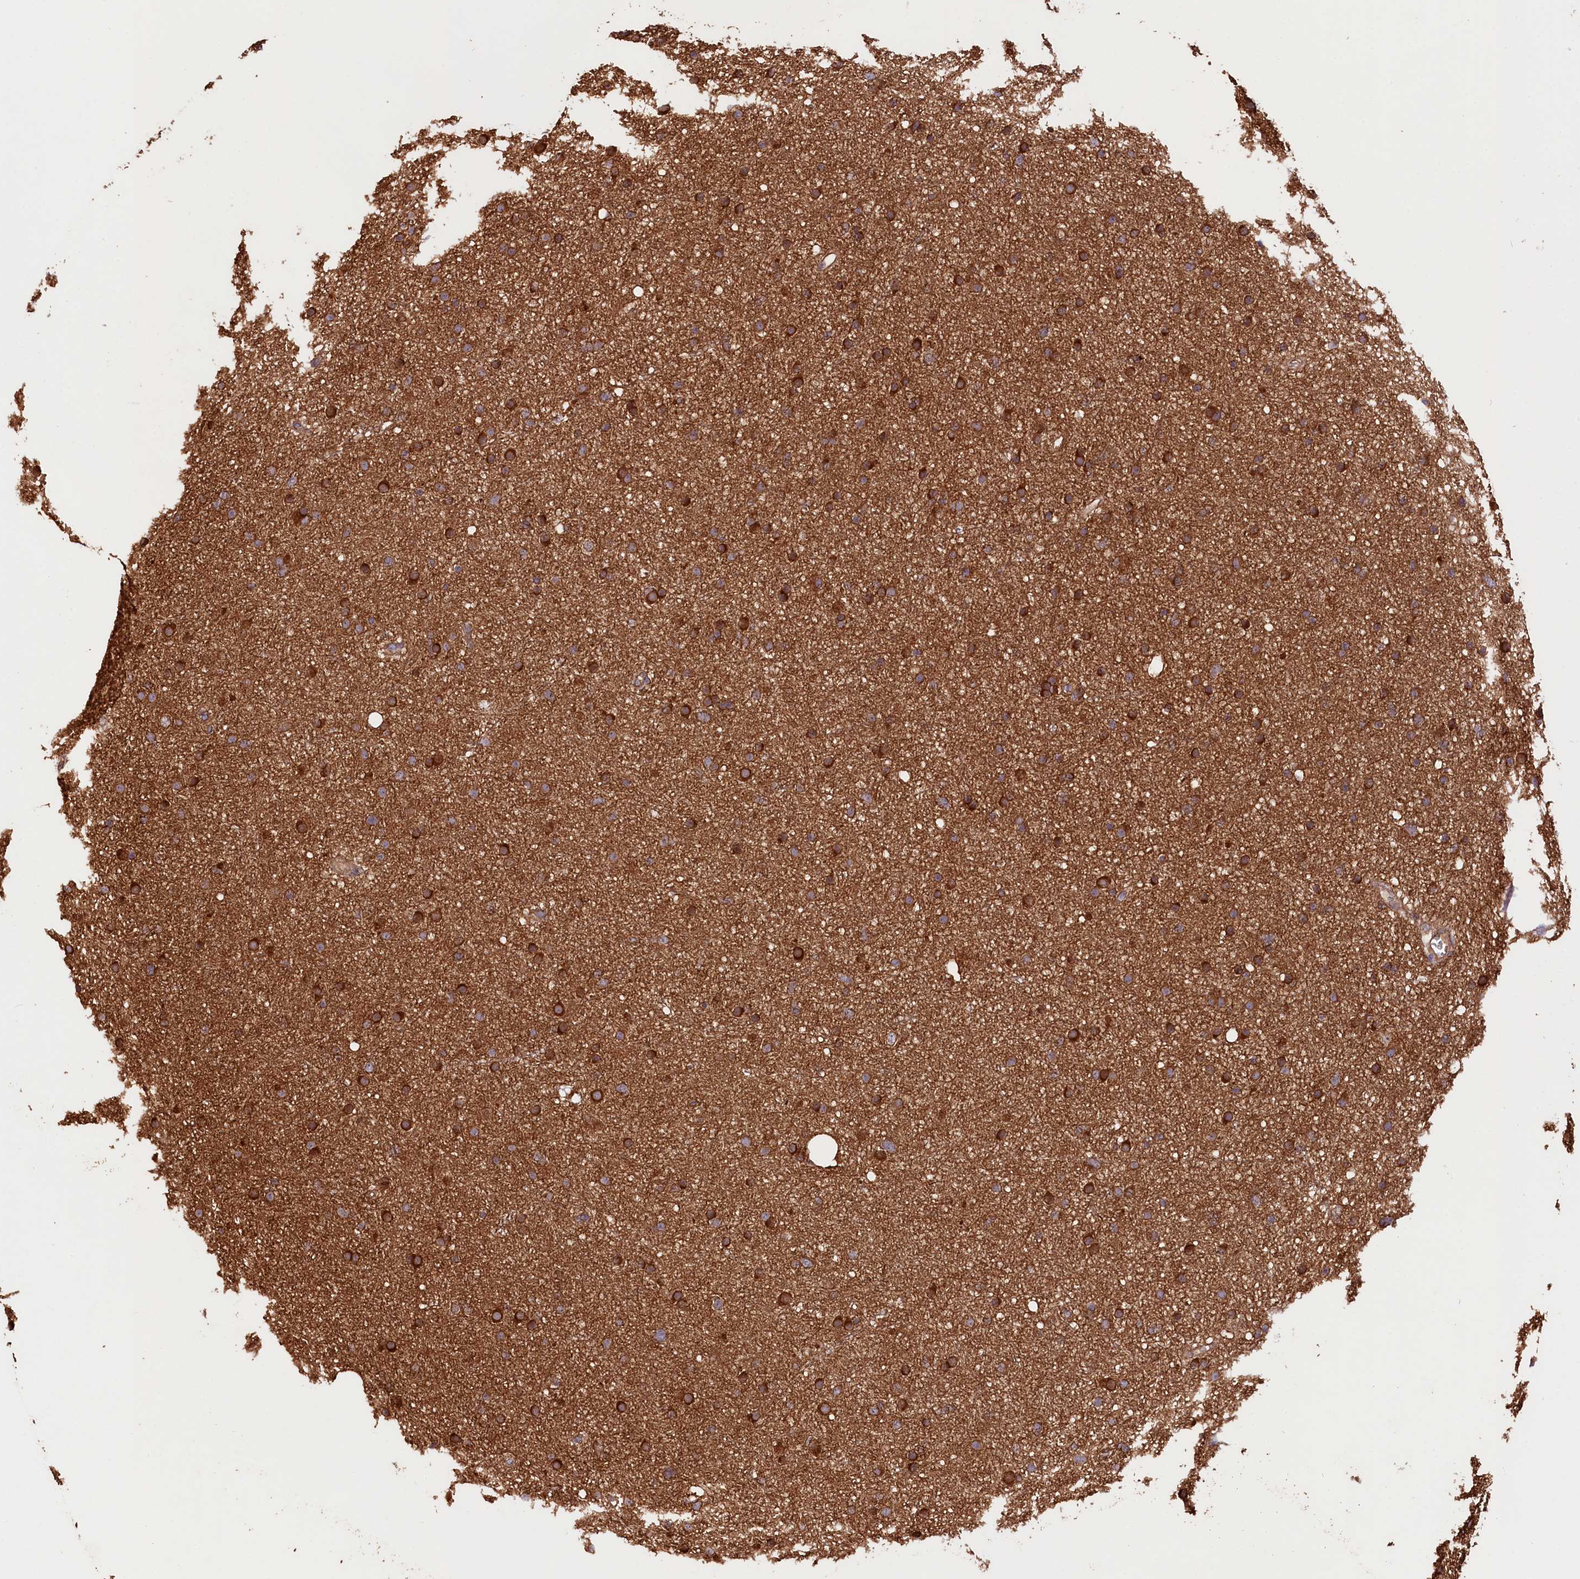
{"staining": {"intensity": "strong", "quantity": ">75%", "location": "cytoplasmic/membranous"}, "tissue": "glioma", "cell_type": "Tumor cells", "image_type": "cancer", "snomed": [{"axis": "morphology", "description": "Glioma, malignant, Low grade"}, {"axis": "topography", "description": "Cerebral cortex"}], "caption": "This photomicrograph shows immunohistochemistry (IHC) staining of human glioma, with high strong cytoplasmic/membranous staining in about >75% of tumor cells.", "gene": "CEP295", "patient": {"sex": "female", "age": 39}}